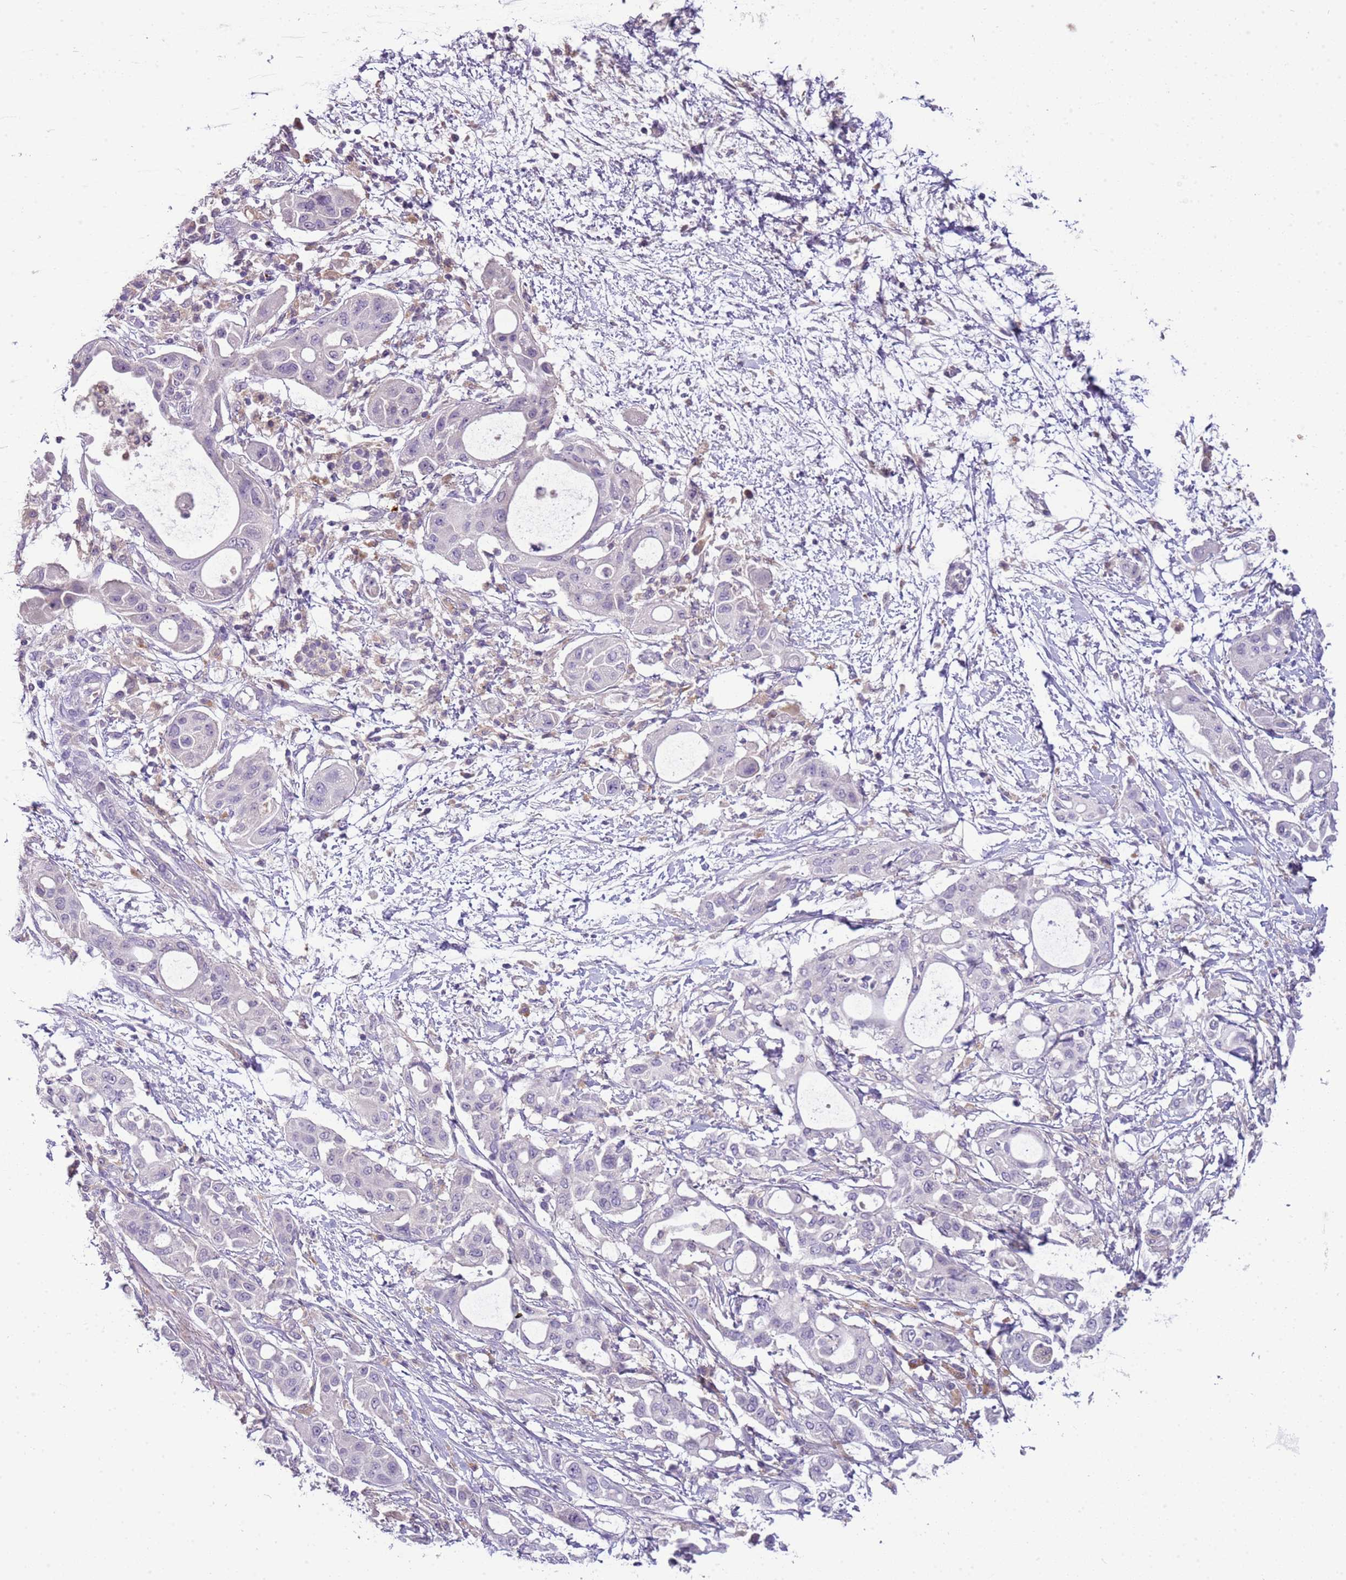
{"staining": {"intensity": "negative", "quantity": "none", "location": "none"}, "tissue": "pancreatic cancer", "cell_type": "Tumor cells", "image_type": "cancer", "snomed": [{"axis": "morphology", "description": "Adenocarcinoma, NOS"}, {"axis": "topography", "description": "Pancreas"}], "caption": "This is an immunohistochemistry (IHC) photomicrograph of human pancreatic cancer. There is no expression in tumor cells.", "gene": "SCAMP5", "patient": {"sex": "male", "age": 68}}